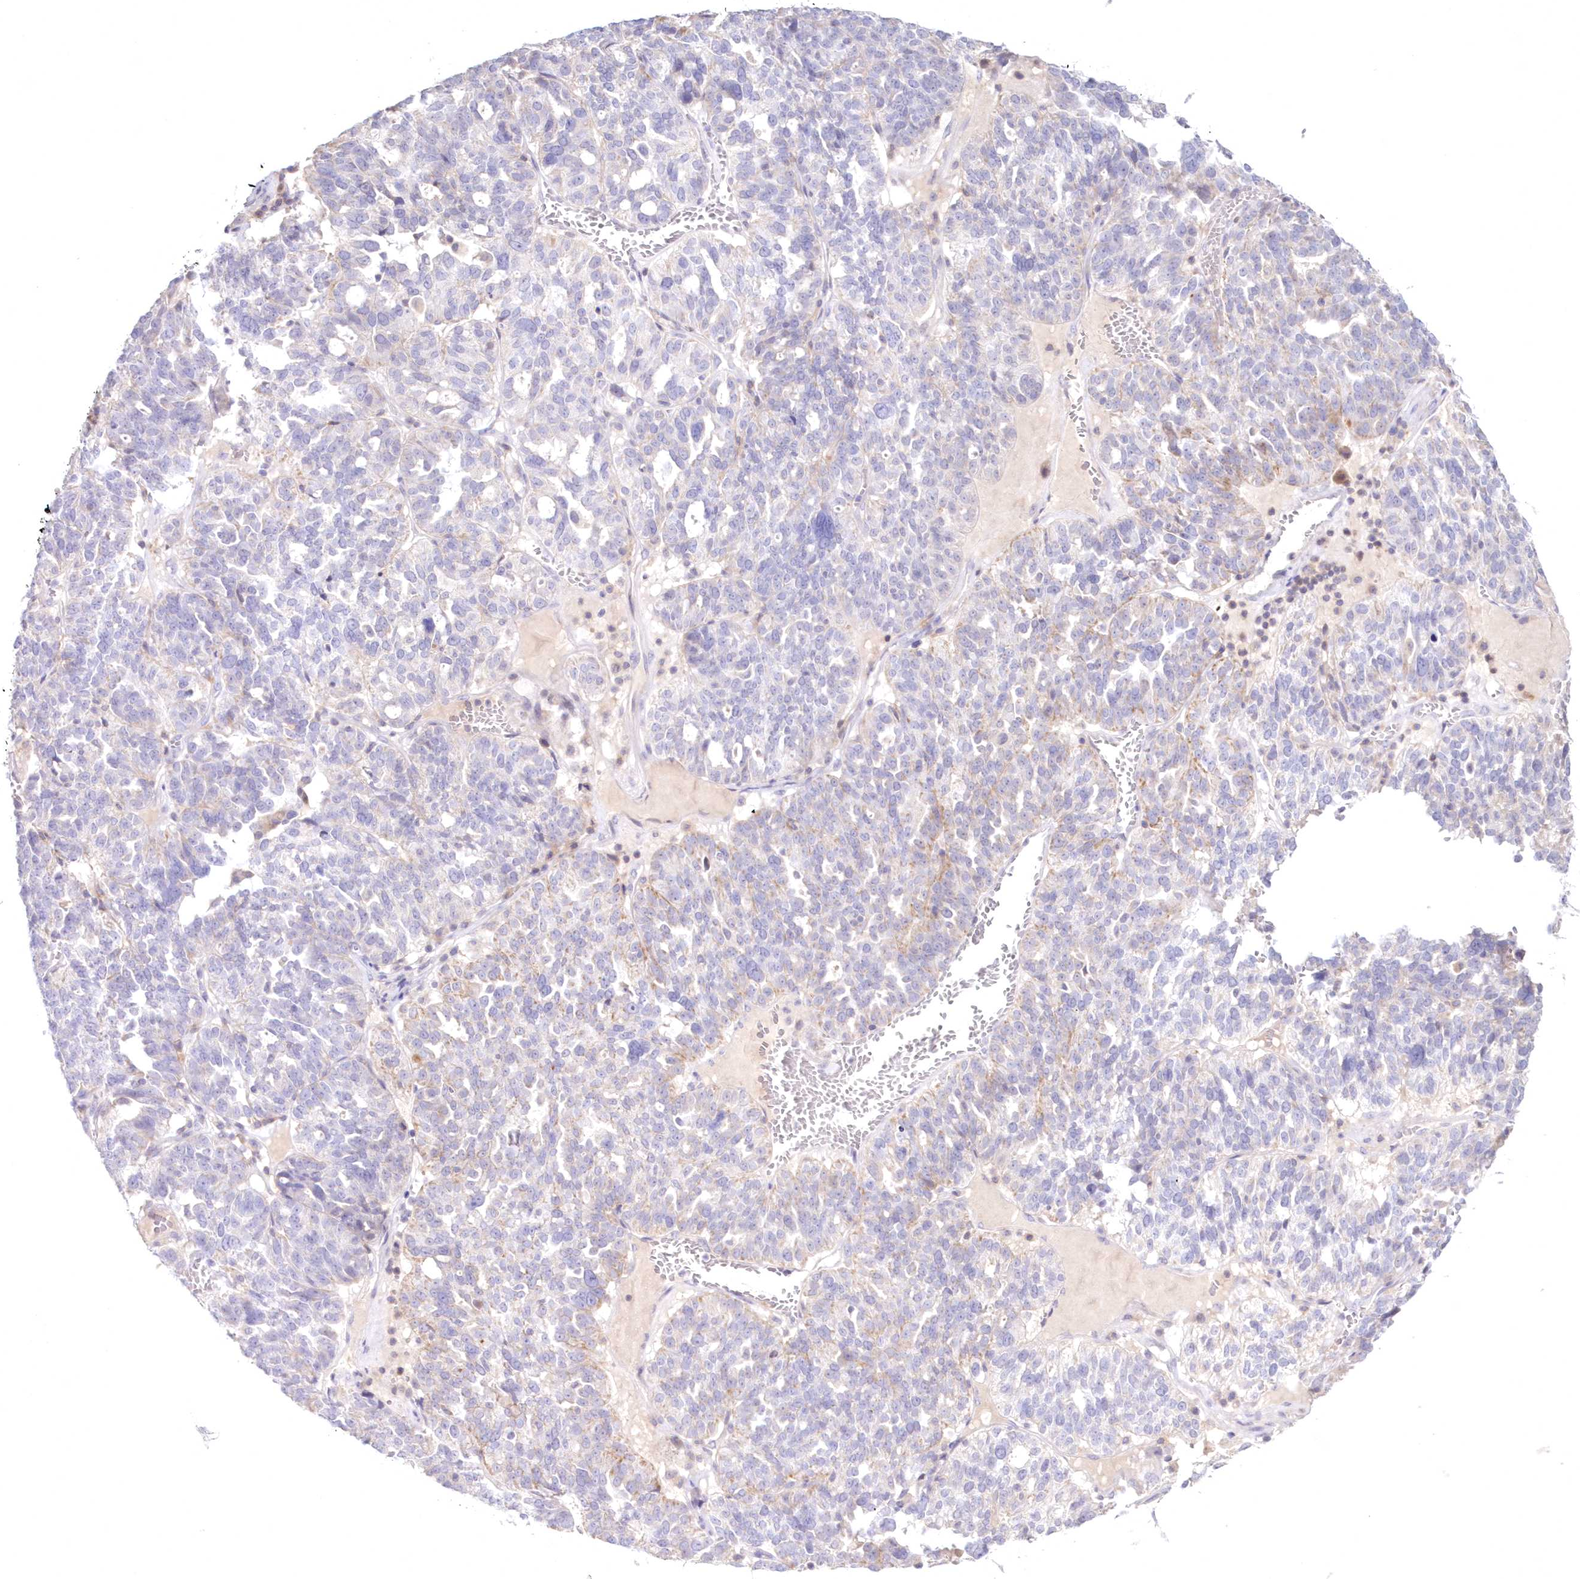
{"staining": {"intensity": "weak", "quantity": "<25%", "location": "cytoplasmic/membranous"}, "tissue": "ovarian cancer", "cell_type": "Tumor cells", "image_type": "cancer", "snomed": [{"axis": "morphology", "description": "Cystadenocarcinoma, serous, NOS"}, {"axis": "topography", "description": "Ovary"}], "caption": "Immunohistochemical staining of human ovarian cancer displays no significant positivity in tumor cells.", "gene": "NEU4", "patient": {"sex": "female", "age": 59}}